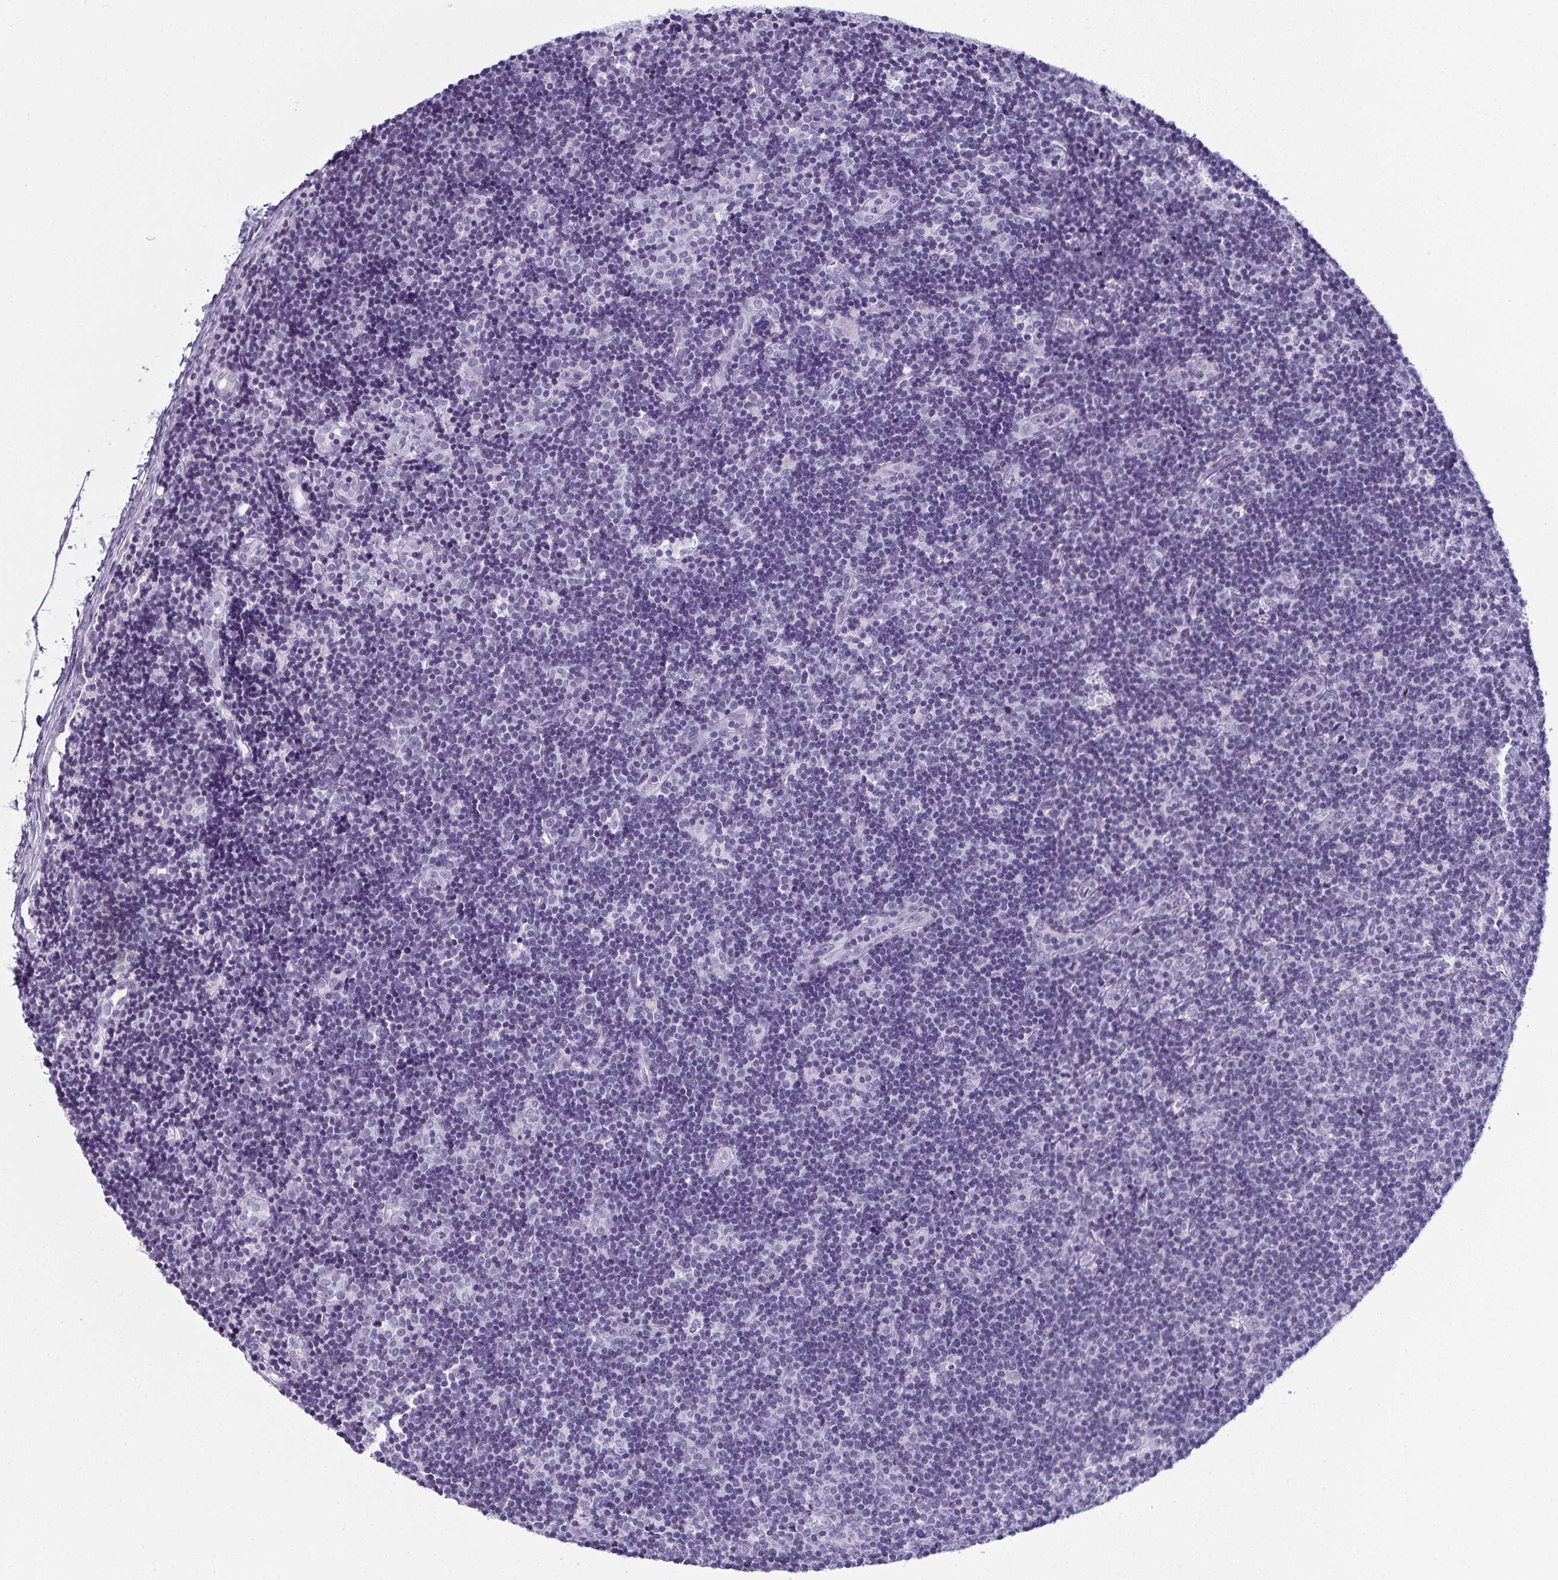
{"staining": {"intensity": "negative", "quantity": "none", "location": "none"}, "tissue": "lymph node", "cell_type": "Germinal center cells", "image_type": "normal", "snomed": [{"axis": "morphology", "description": "Normal tissue, NOS"}, {"axis": "topography", "description": "Lymph node"}], "caption": "The photomicrograph displays no significant positivity in germinal center cells of lymph node. Brightfield microscopy of immunohistochemistry stained with DAB (brown) and hematoxylin (blue), captured at high magnification.", "gene": "ENKUR", "patient": {"sex": "female", "age": 41}}